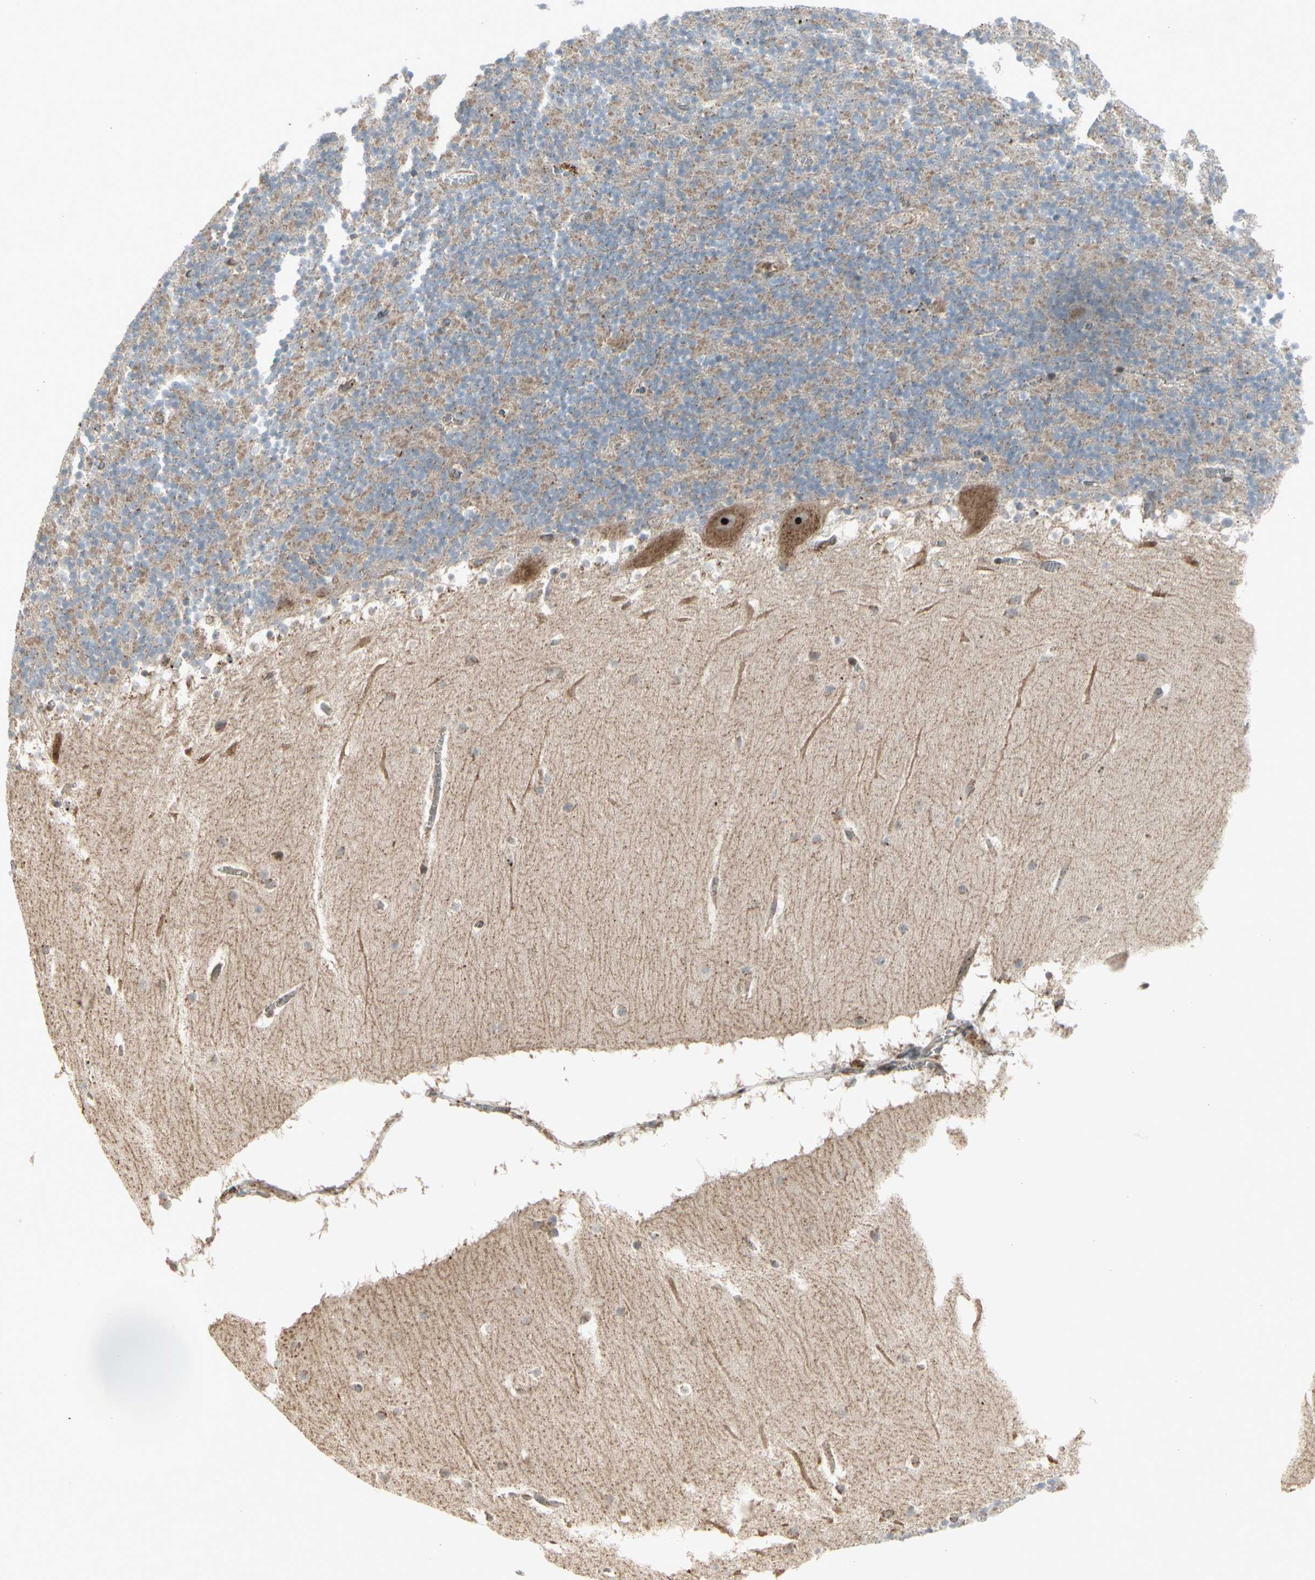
{"staining": {"intensity": "weak", "quantity": "25%-75%", "location": "cytoplasmic/membranous"}, "tissue": "cerebellum", "cell_type": "Cells in granular layer", "image_type": "normal", "snomed": [{"axis": "morphology", "description": "Normal tissue, NOS"}, {"axis": "topography", "description": "Cerebellum"}], "caption": "A micrograph of cerebellum stained for a protein shows weak cytoplasmic/membranous brown staining in cells in granular layer. The staining was performed using DAB (3,3'-diaminobenzidine), with brown indicating positive protein expression. Nuclei are stained blue with hematoxylin.", "gene": "SLC39A9", "patient": {"sex": "male", "age": 45}}